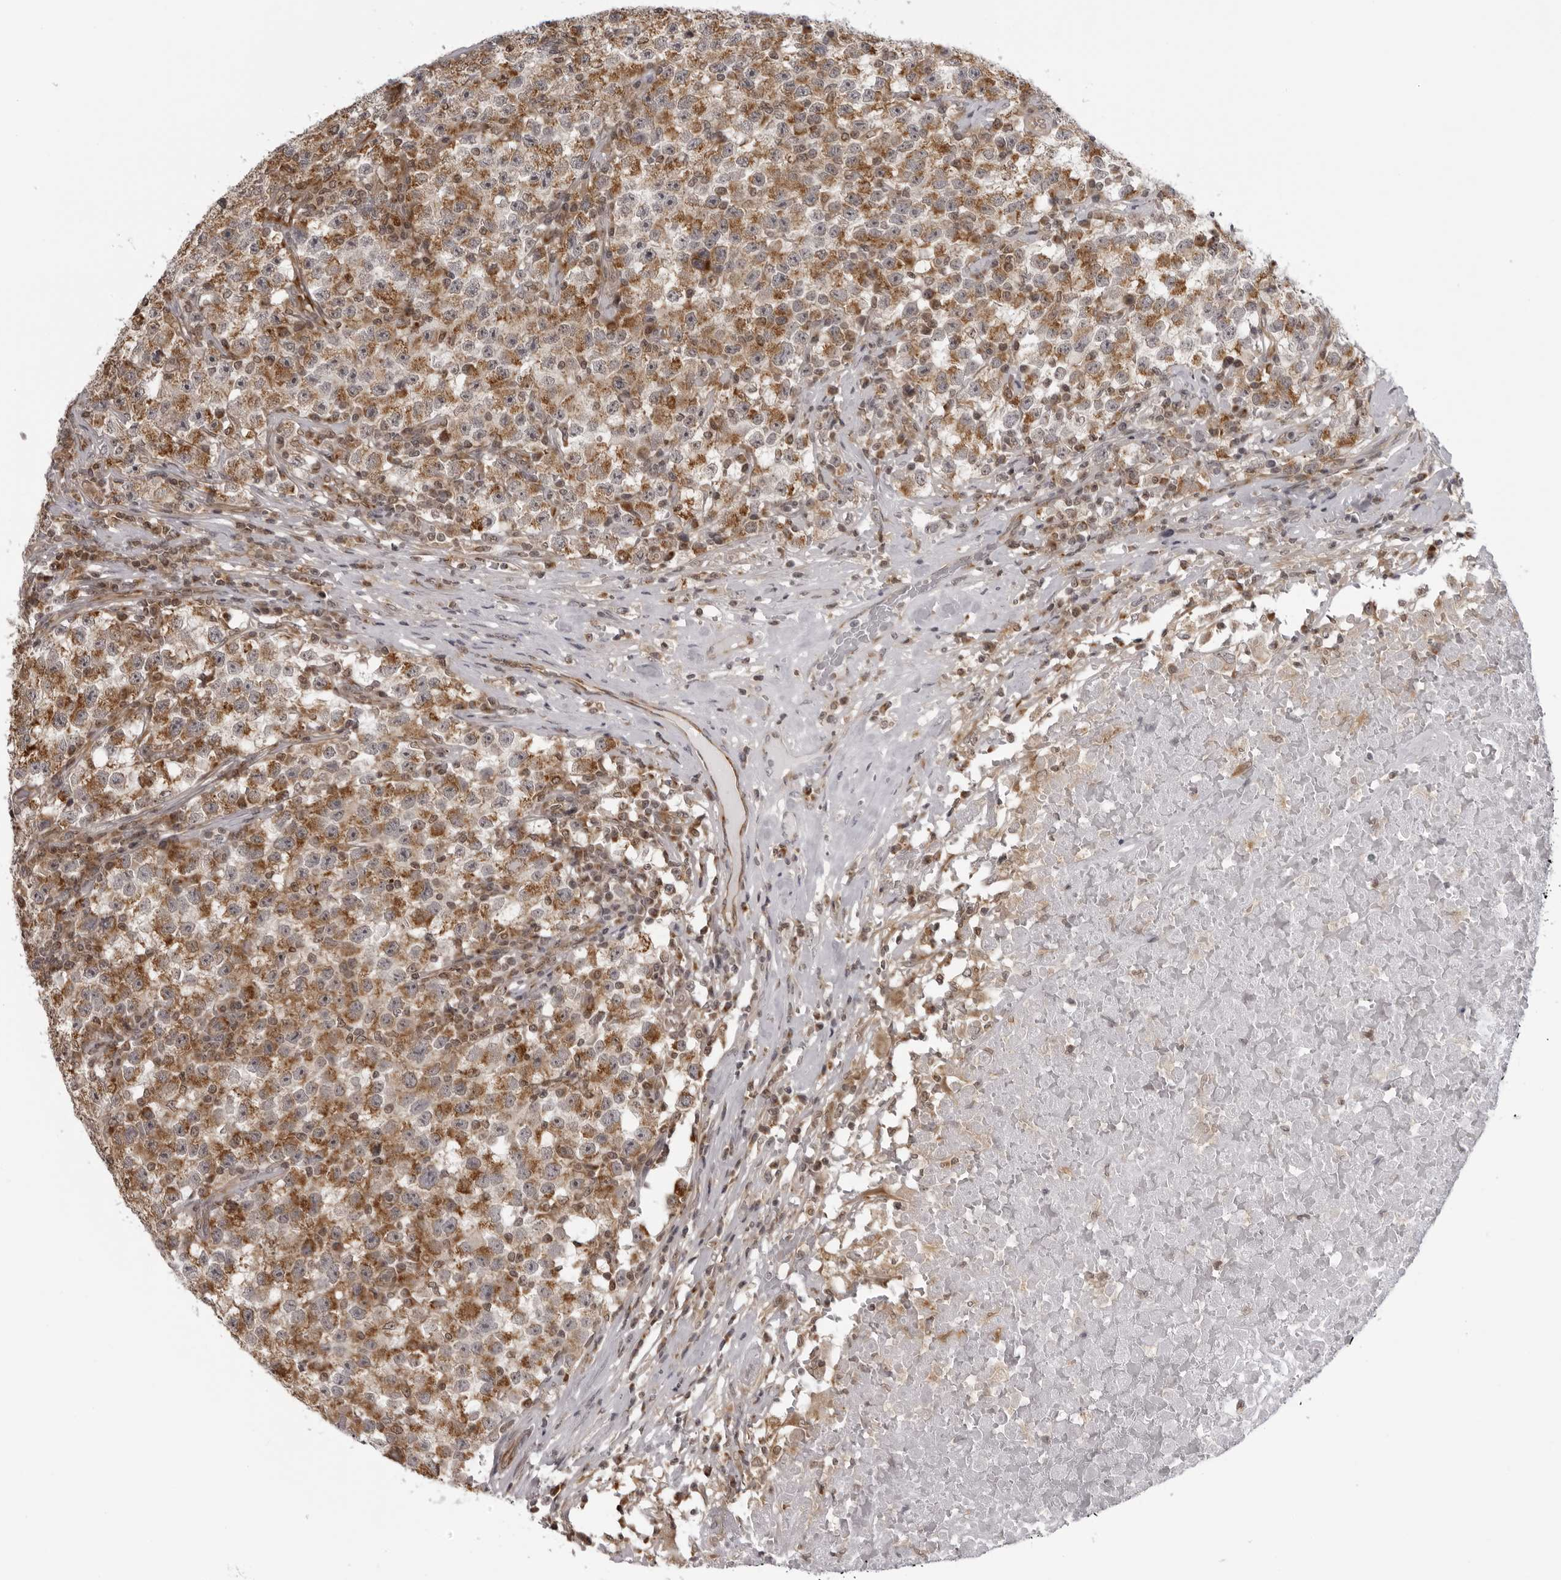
{"staining": {"intensity": "moderate", "quantity": ">75%", "location": "cytoplasmic/membranous"}, "tissue": "testis cancer", "cell_type": "Tumor cells", "image_type": "cancer", "snomed": [{"axis": "morphology", "description": "Seminoma, NOS"}, {"axis": "topography", "description": "Testis"}], "caption": "There is medium levels of moderate cytoplasmic/membranous expression in tumor cells of testis cancer, as demonstrated by immunohistochemical staining (brown color).", "gene": "MRPS15", "patient": {"sex": "male", "age": 22}}